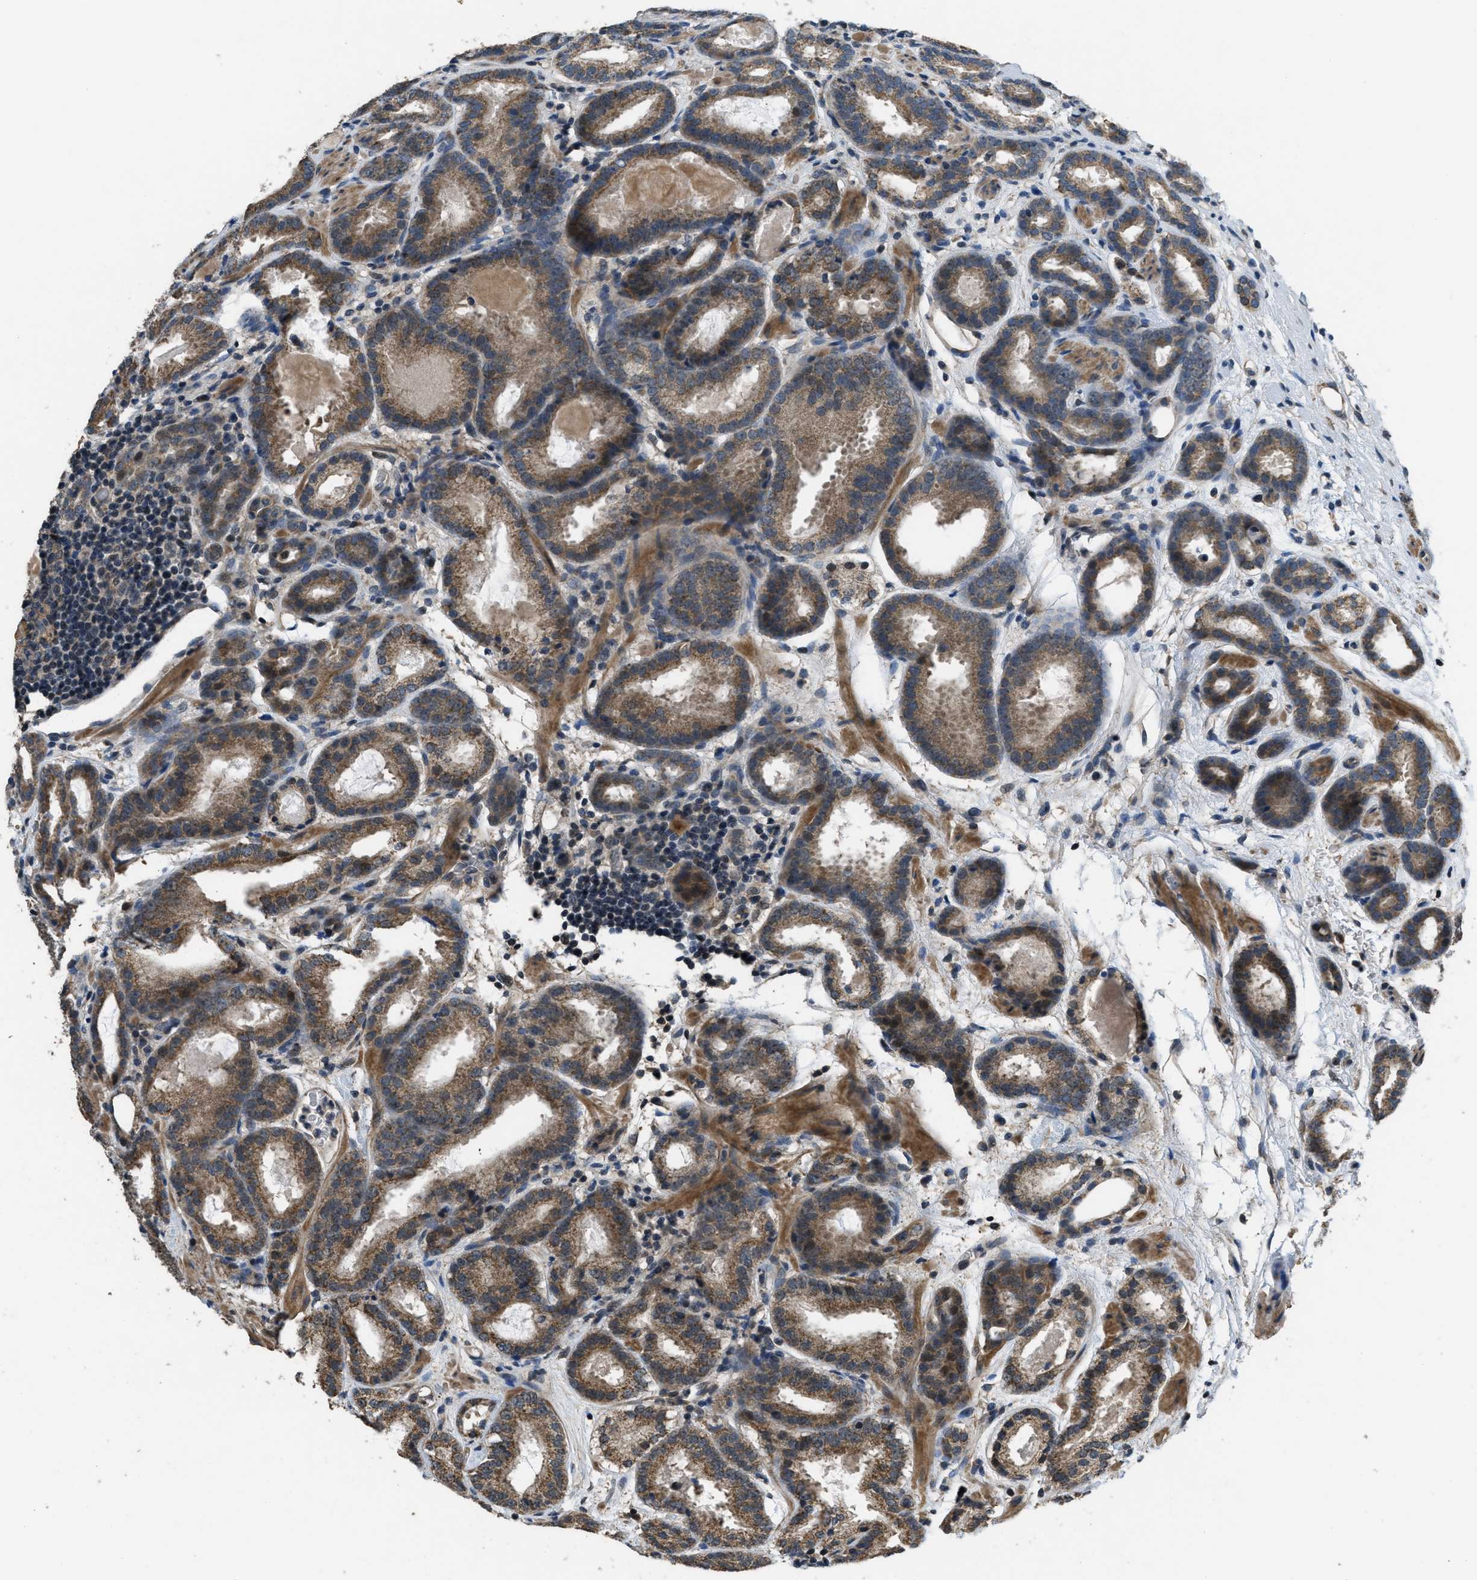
{"staining": {"intensity": "moderate", "quantity": ">75%", "location": "cytoplasmic/membranous"}, "tissue": "prostate cancer", "cell_type": "Tumor cells", "image_type": "cancer", "snomed": [{"axis": "morphology", "description": "Adenocarcinoma, Low grade"}, {"axis": "topography", "description": "Prostate"}], "caption": "This is a micrograph of immunohistochemistry staining of prostate cancer (low-grade adenocarcinoma), which shows moderate expression in the cytoplasmic/membranous of tumor cells.", "gene": "NAT1", "patient": {"sex": "male", "age": 69}}